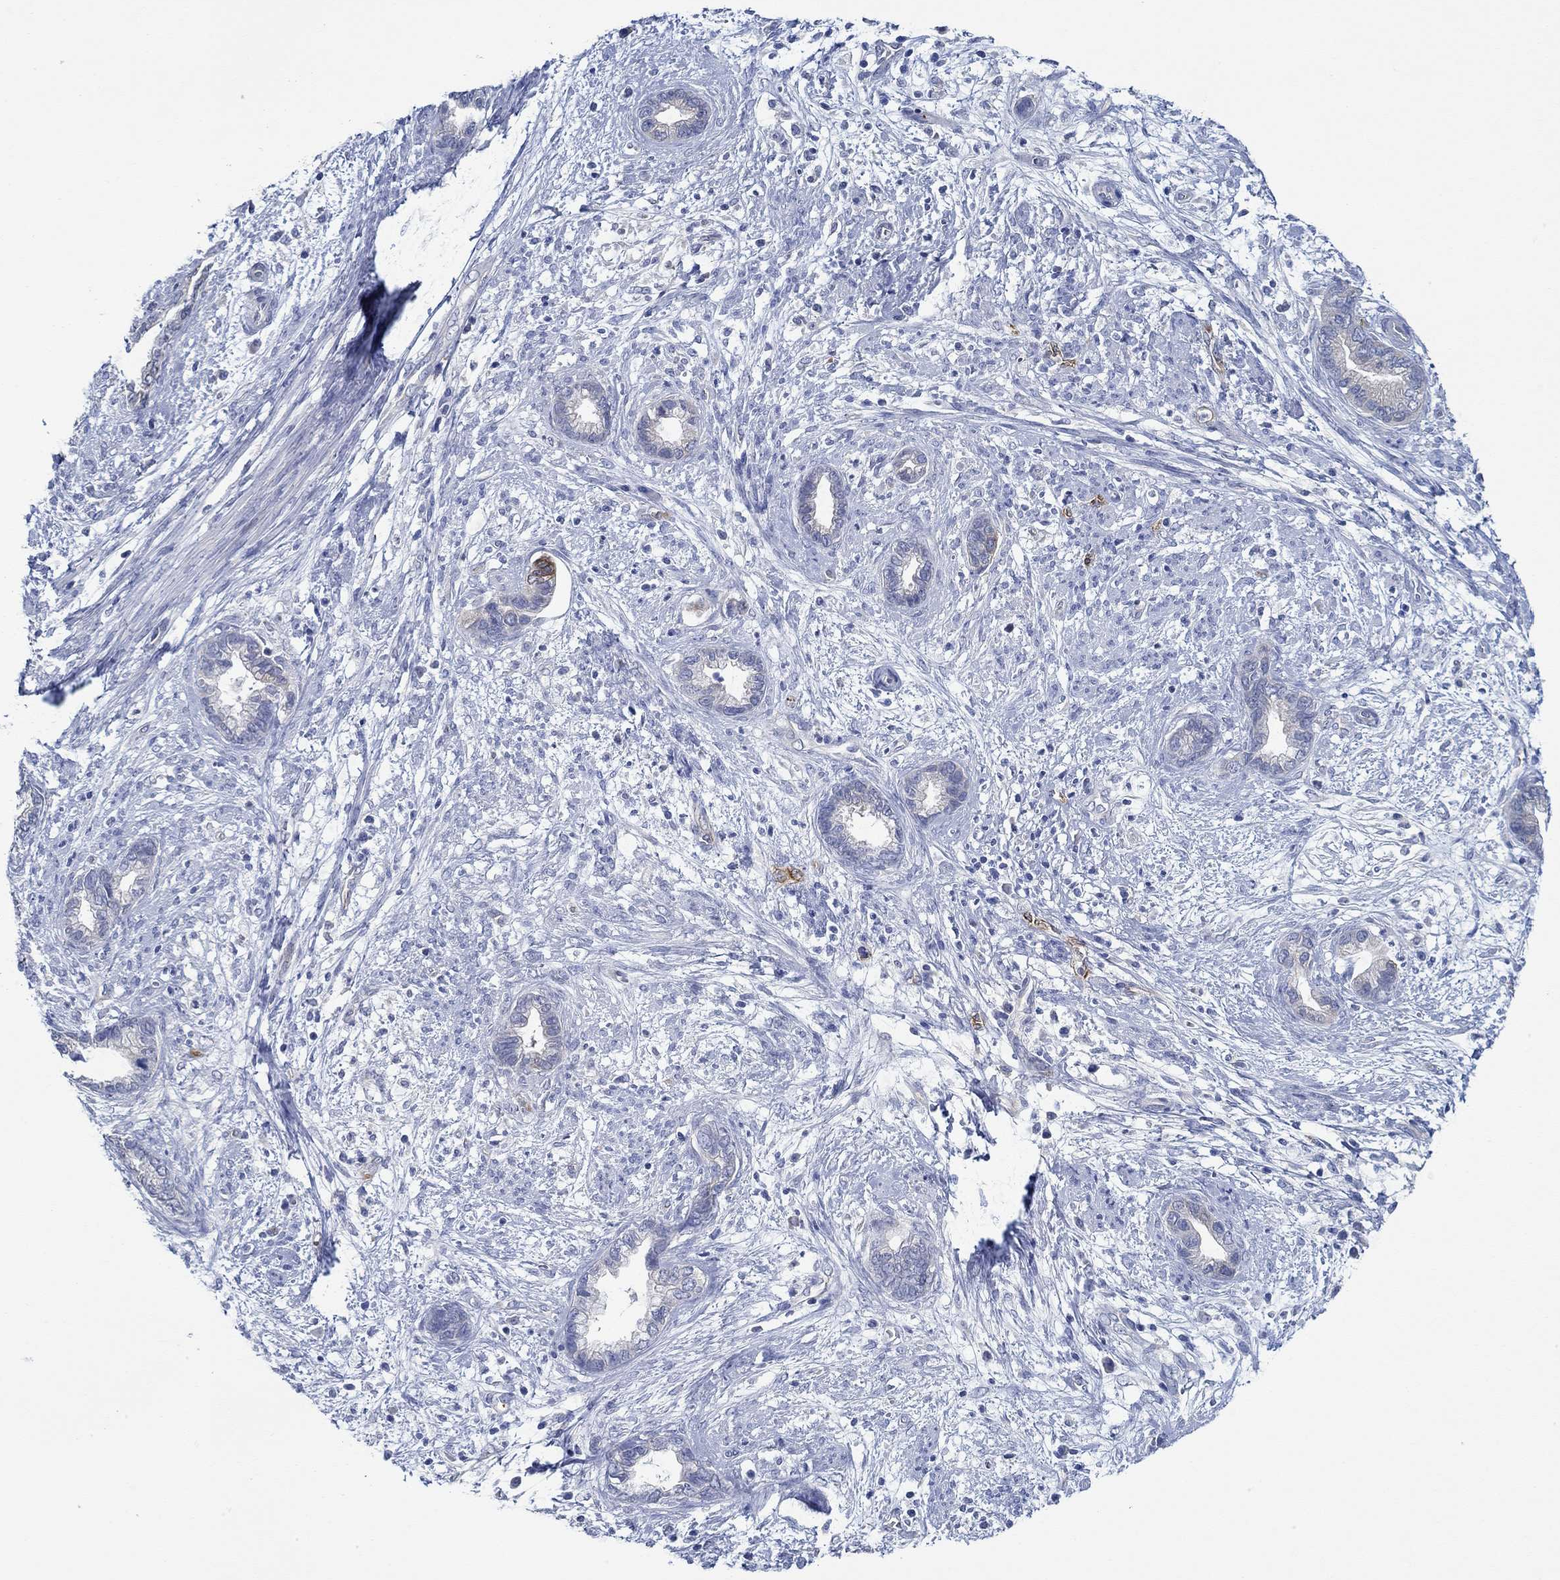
{"staining": {"intensity": "negative", "quantity": "none", "location": "none"}, "tissue": "cervical cancer", "cell_type": "Tumor cells", "image_type": "cancer", "snomed": [{"axis": "morphology", "description": "Adenocarcinoma, NOS"}, {"axis": "topography", "description": "Cervix"}], "caption": "Human cervical adenocarcinoma stained for a protein using immunohistochemistry (IHC) exhibits no staining in tumor cells.", "gene": "SLC27A3", "patient": {"sex": "female", "age": 62}}